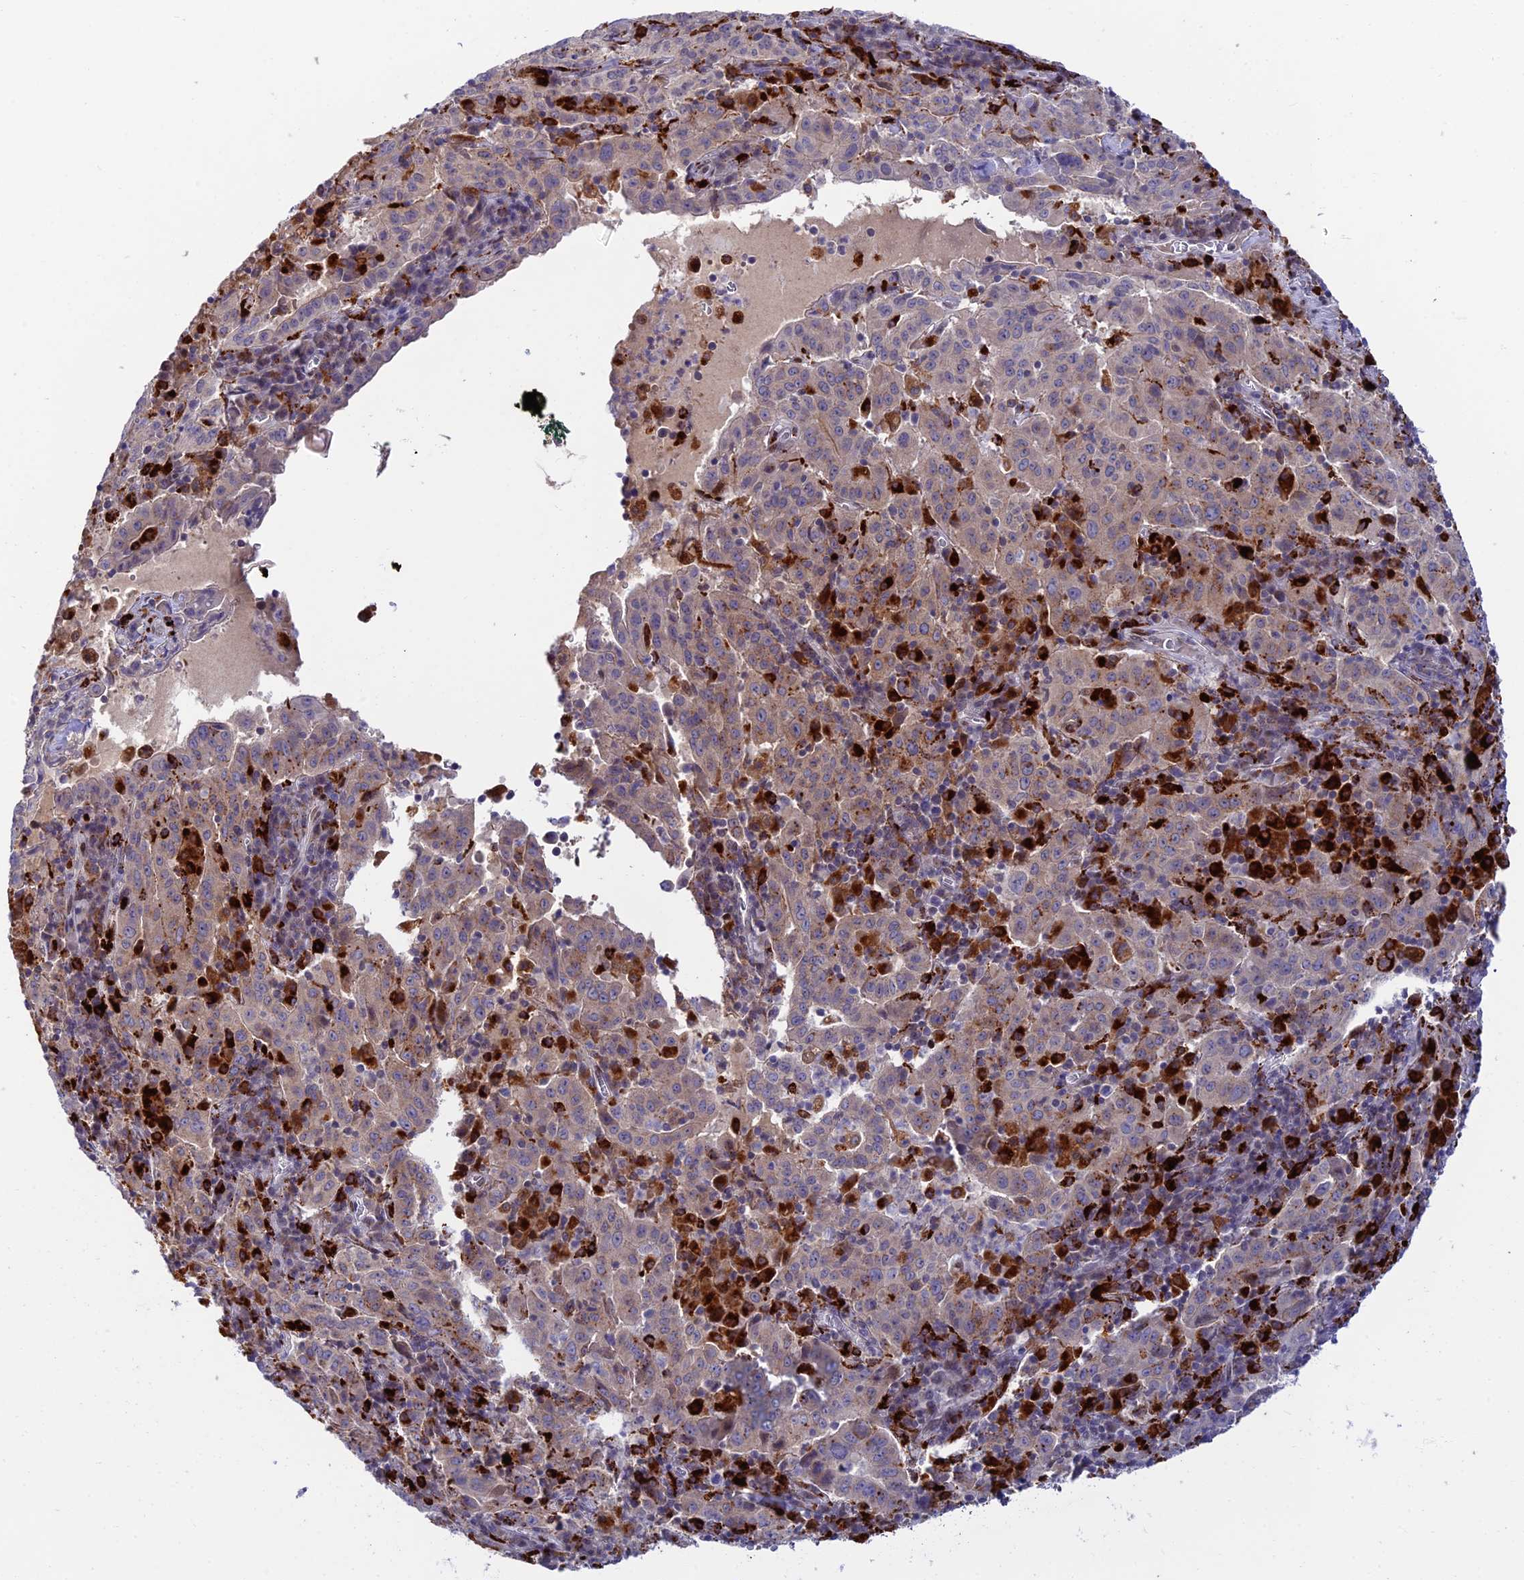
{"staining": {"intensity": "moderate", "quantity": "25%-75%", "location": "cytoplasmic/membranous"}, "tissue": "pancreatic cancer", "cell_type": "Tumor cells", "image_type": "cancer", "snomed": [{"axis": "morphology", "description": "Adenocarcinoma, NOS"}, {"axis": "topography", "description": "Pancreas"}], "caption": "Immunohistochemistry (IHC) photomicrograph of neoplastic tissue: pancreatic cancer stained using IHC exhibits medium levels of moderate protein expression localized specifically in the cytoplasmic/membranous of tumor cells, appearing as a cytoplasmic/membranous brown color.", "gene": "HIC1", "patient": {"sex": "male", "age": 63}}